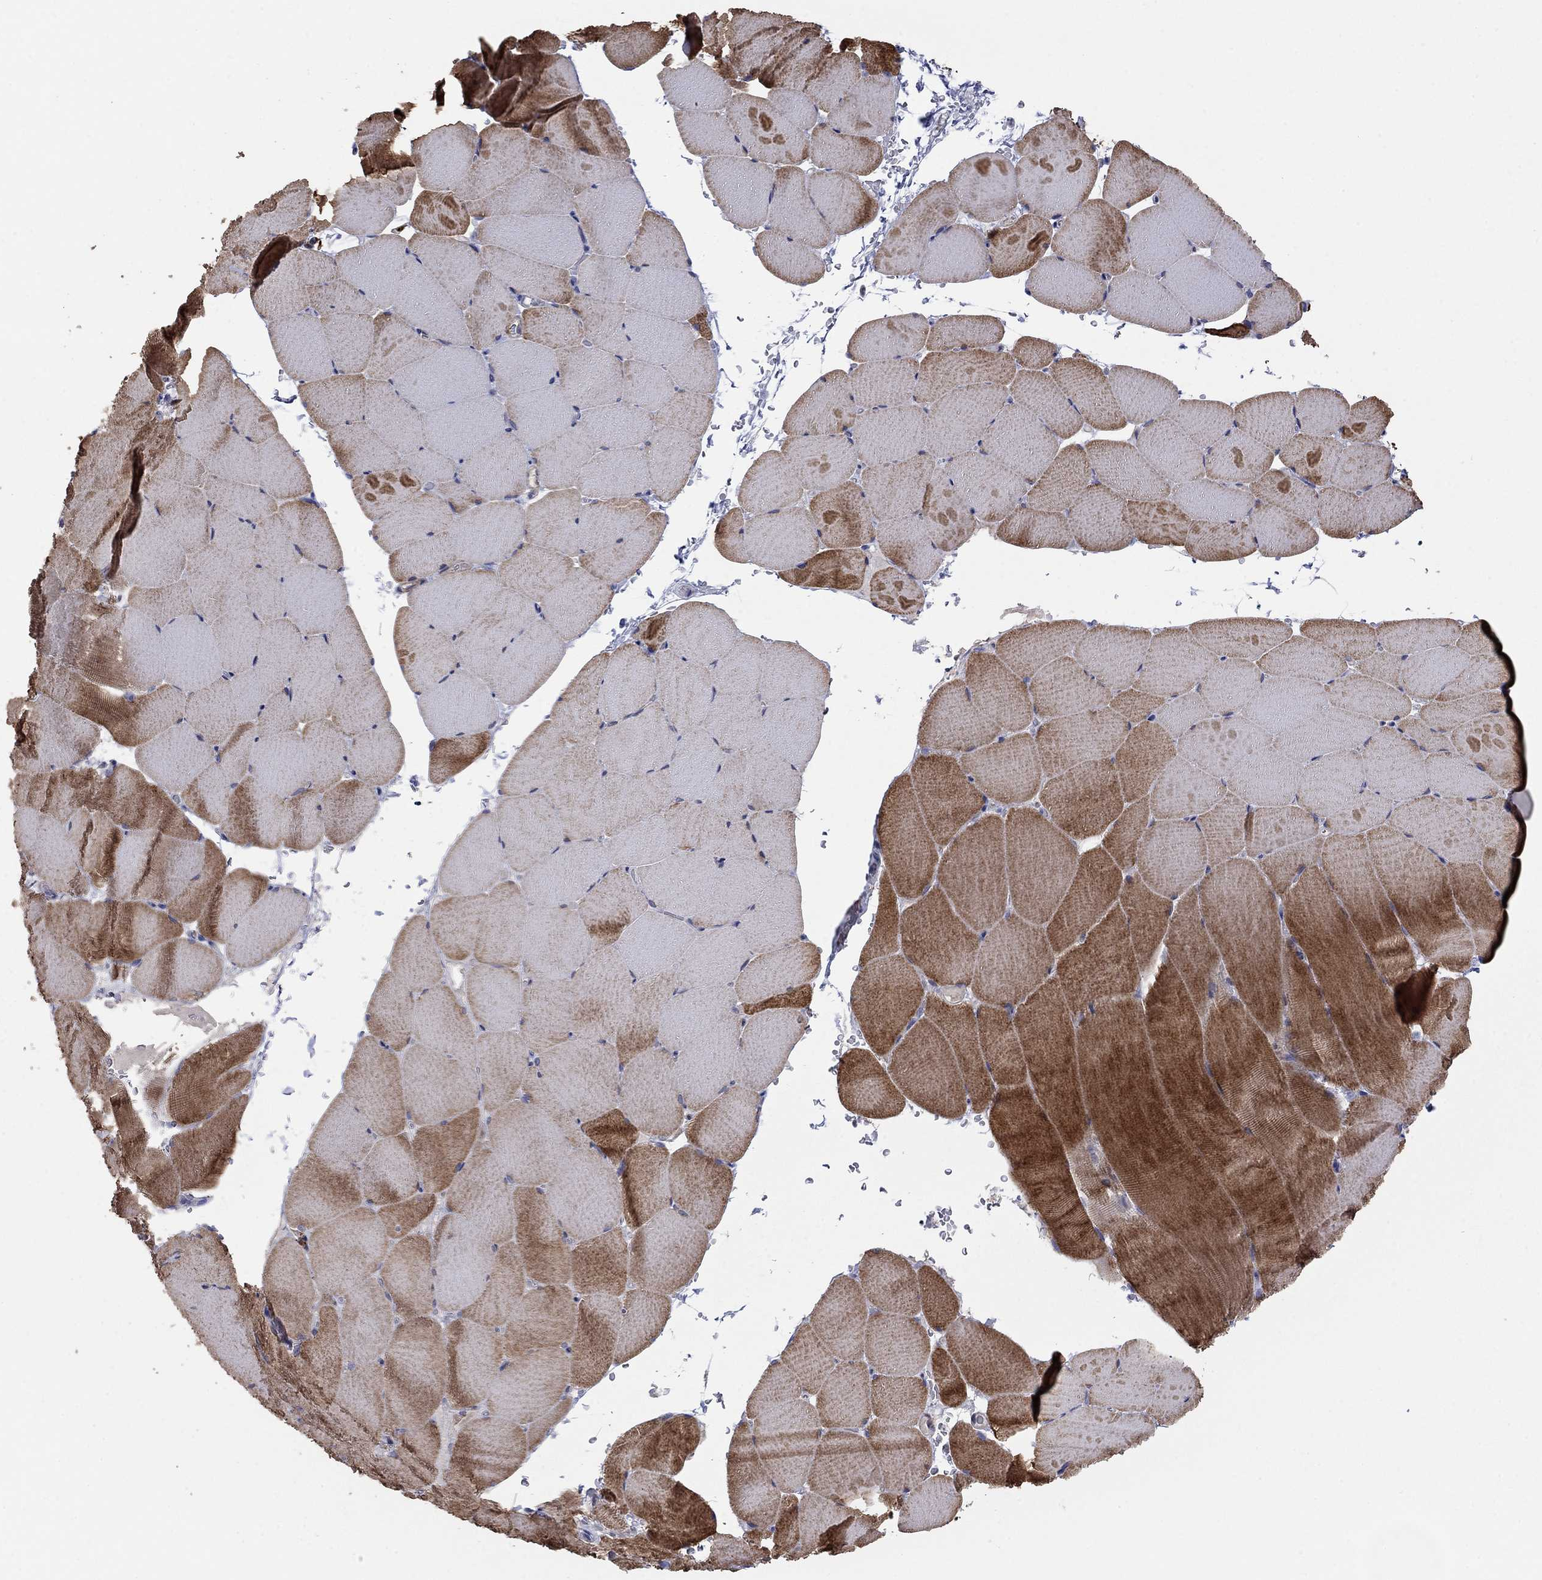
{"staining": {"intensity": "moderate", "quantity": "25%-75%", "location": "cytoplasmic/membranous"}, "tissue": "skeletal muscle", "cell_type": "Myocytes", "image_type": "normal", "snomed": [{"axis": "morphology", "description": "Normal tissue, NOS"}, {"axis": "topography", "description": "Skeletal muscle"}], "caption": "High-magnification brightfield microscopy of unremarkable skeletal muscle stained with DAB (3,3'-diaminobenzidine) (brown) and counterstained with hematoxylin (blue). myocytes exhibit moderate cytoplasmic/membranous positivity is present in approximately25%-75% of cells.", "gene": "IP6K3", "patient": {"sex": "female", "age": 37}}